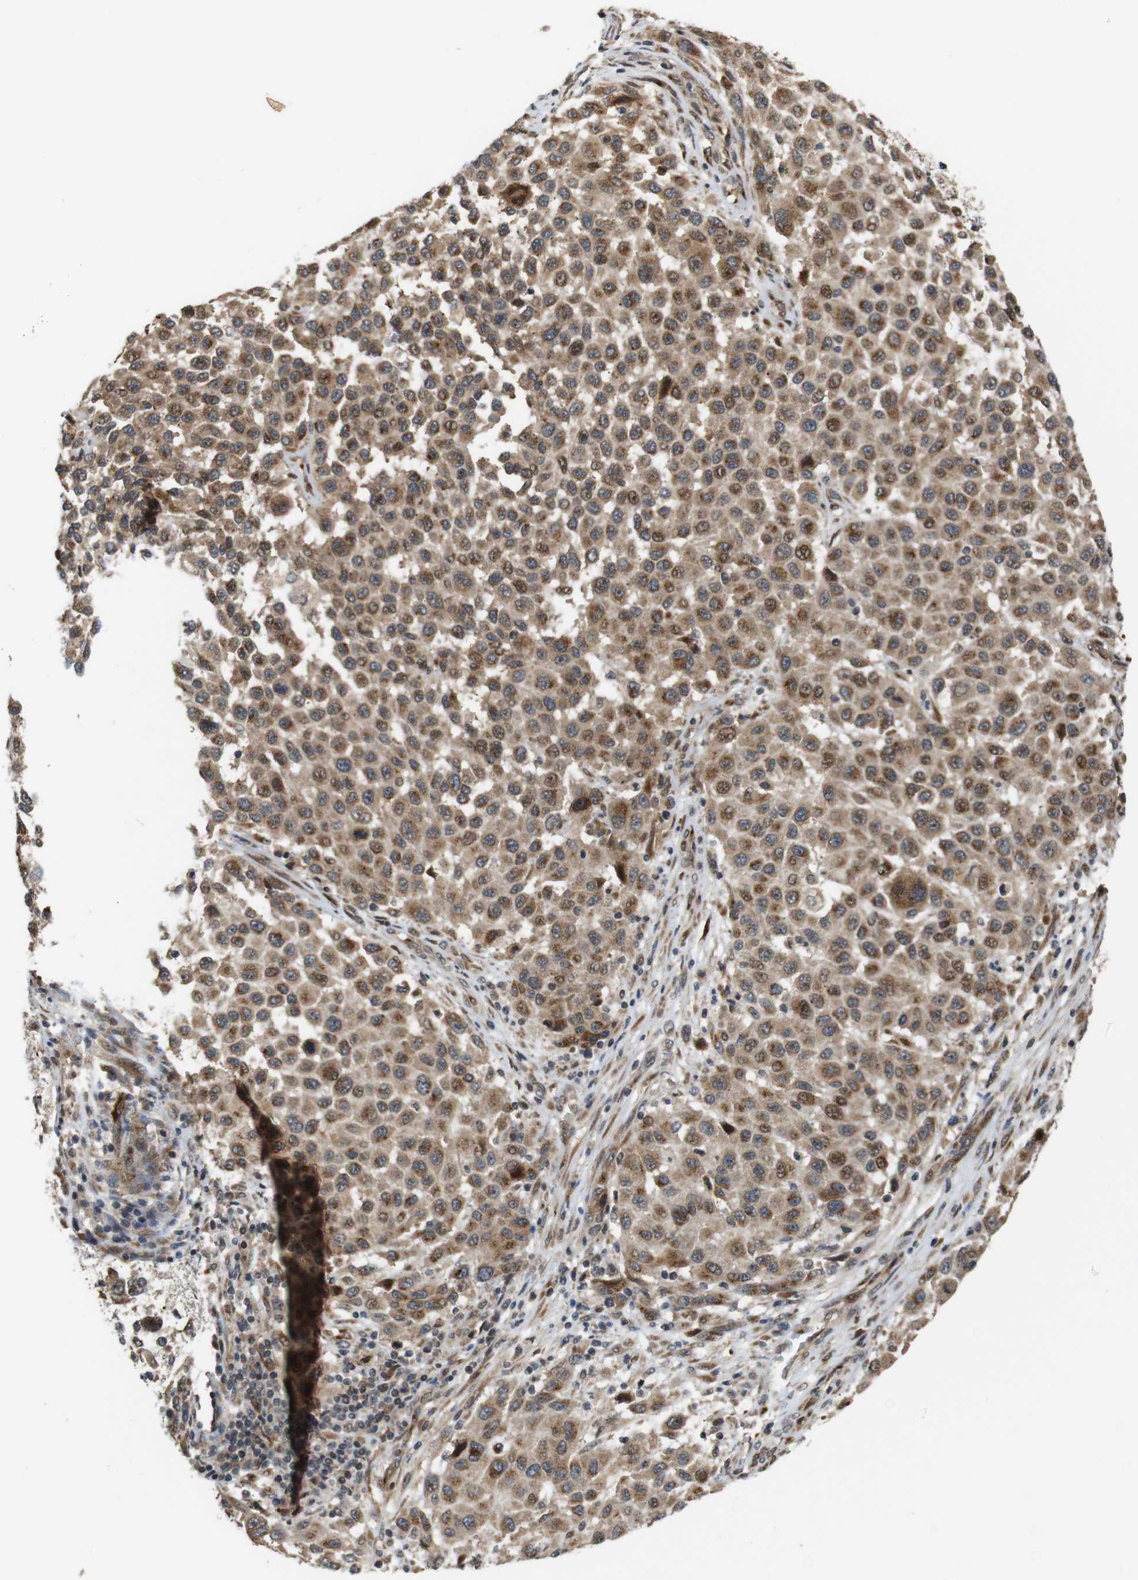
{"staining": {"intensity": "moderate", "quantity": ">75%", "location": "cytoplasmic/membranous"}, "tissue": "melanoma", "cell_type": "Tumor cells", "image_type": "cancer", "snomed": [{"axis": "morphology", "description": "Malignant melanoma, Metastatic site"}, {"axis": "topography", "description": "Lymph node"}], "caption": "Immunohistochemical staining of human malignant melanoma (metastatic site) exhibits medium levels of moderate cytoplasmic/membranous staining in approximately >75% of tumor cells. Nuclei are stained in blue.", "gene": "EFCAB14", "patient": {"sex": "male", "age": 61}}